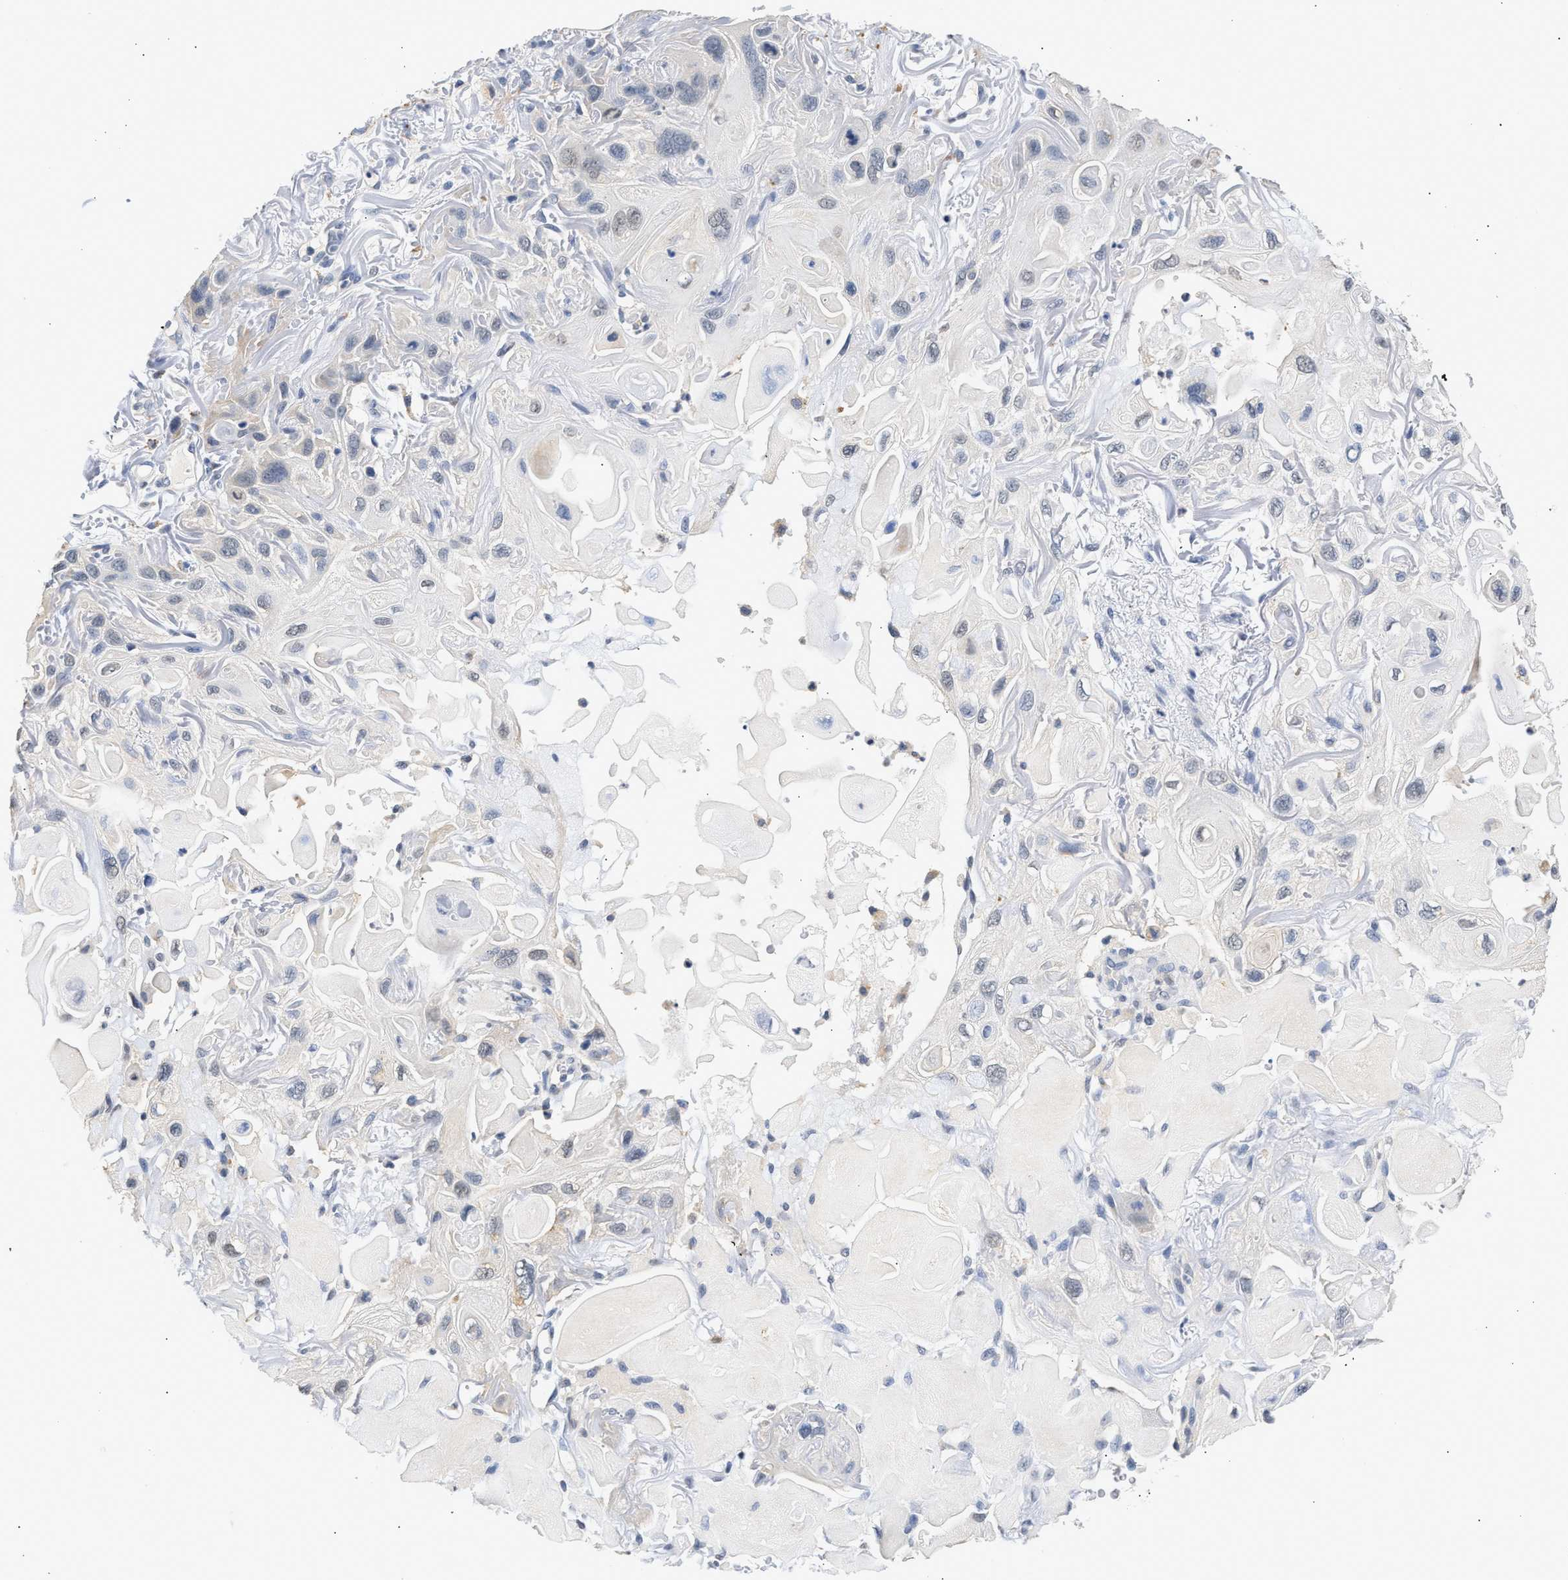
{"staining": {"intensity": "negative", "quantity": "none", "location": "none"}, "tissue": "skin cancer", "cell_type": "Tumor cells", "image_type": "cancer", "snomed": [{"axis": "morphology", "description": "Squamous cell carcinoma, NOS"}, {"axis": "topography", "description": "Skin"}], "caption": "Tumor cells show no significant staining in squamous cell carcinoma (skin).", "gene": "PPM1L", "patient": {"sex": "female", "age": 77}}